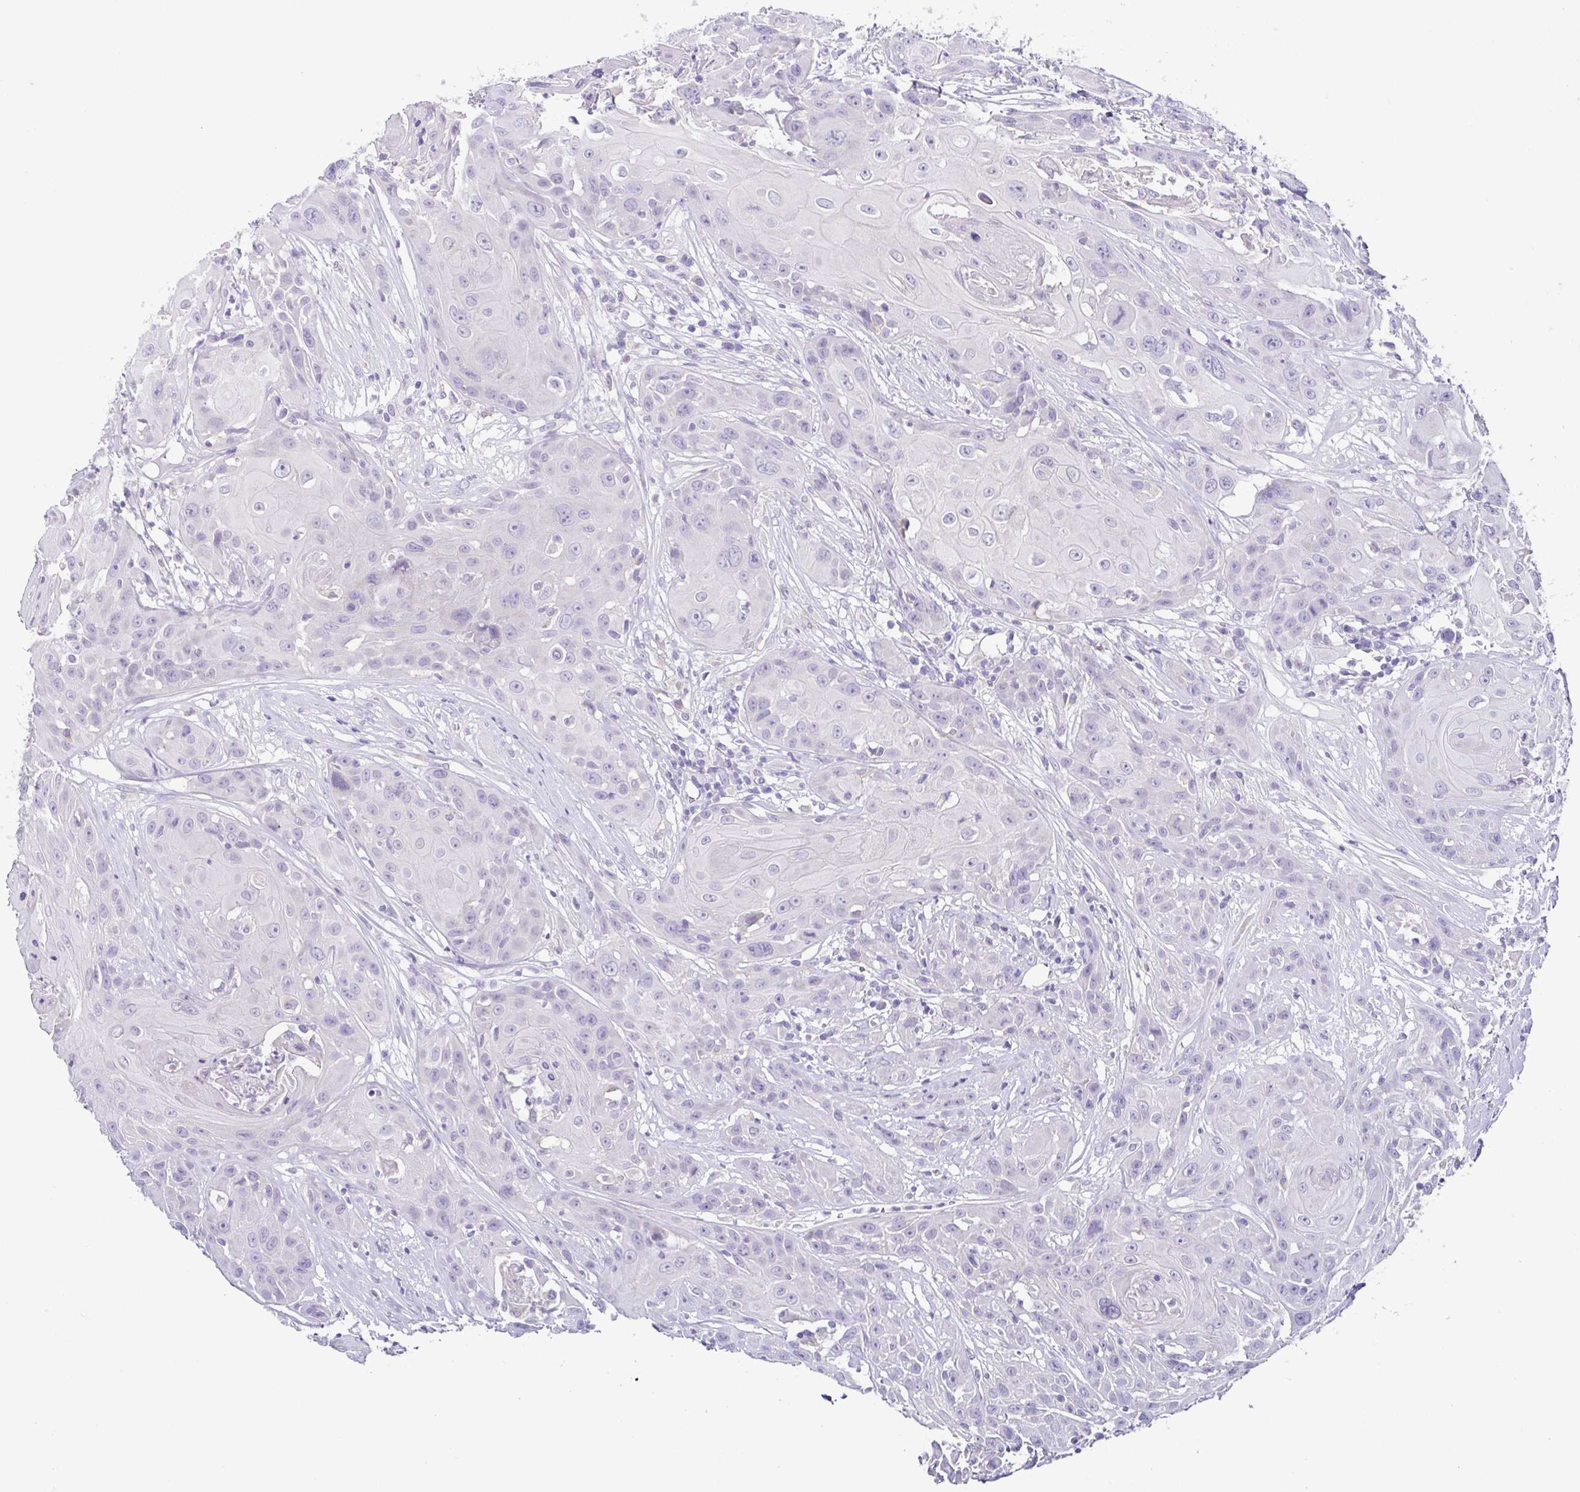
{"staining": {"intensity": "negative", "quantity": "none", "location": "none"}, "tissue": "head and neck cancer", "cell_type": "Tumor cells", "image_type": "cancer", "snomed": [{"axis": "morphology", "description": "Squamous cell carcinoma, NOS"}, {"axis": "topography", "description": "Skin"}, {"axis": "topography", "description": "Head-Neck"}], "caption": "Photomicrograph shows no significant protein staining in tumor cells of head and neck cancer.", "gene": "RDH11", "patient": {"sex": "male", "age": 80}}